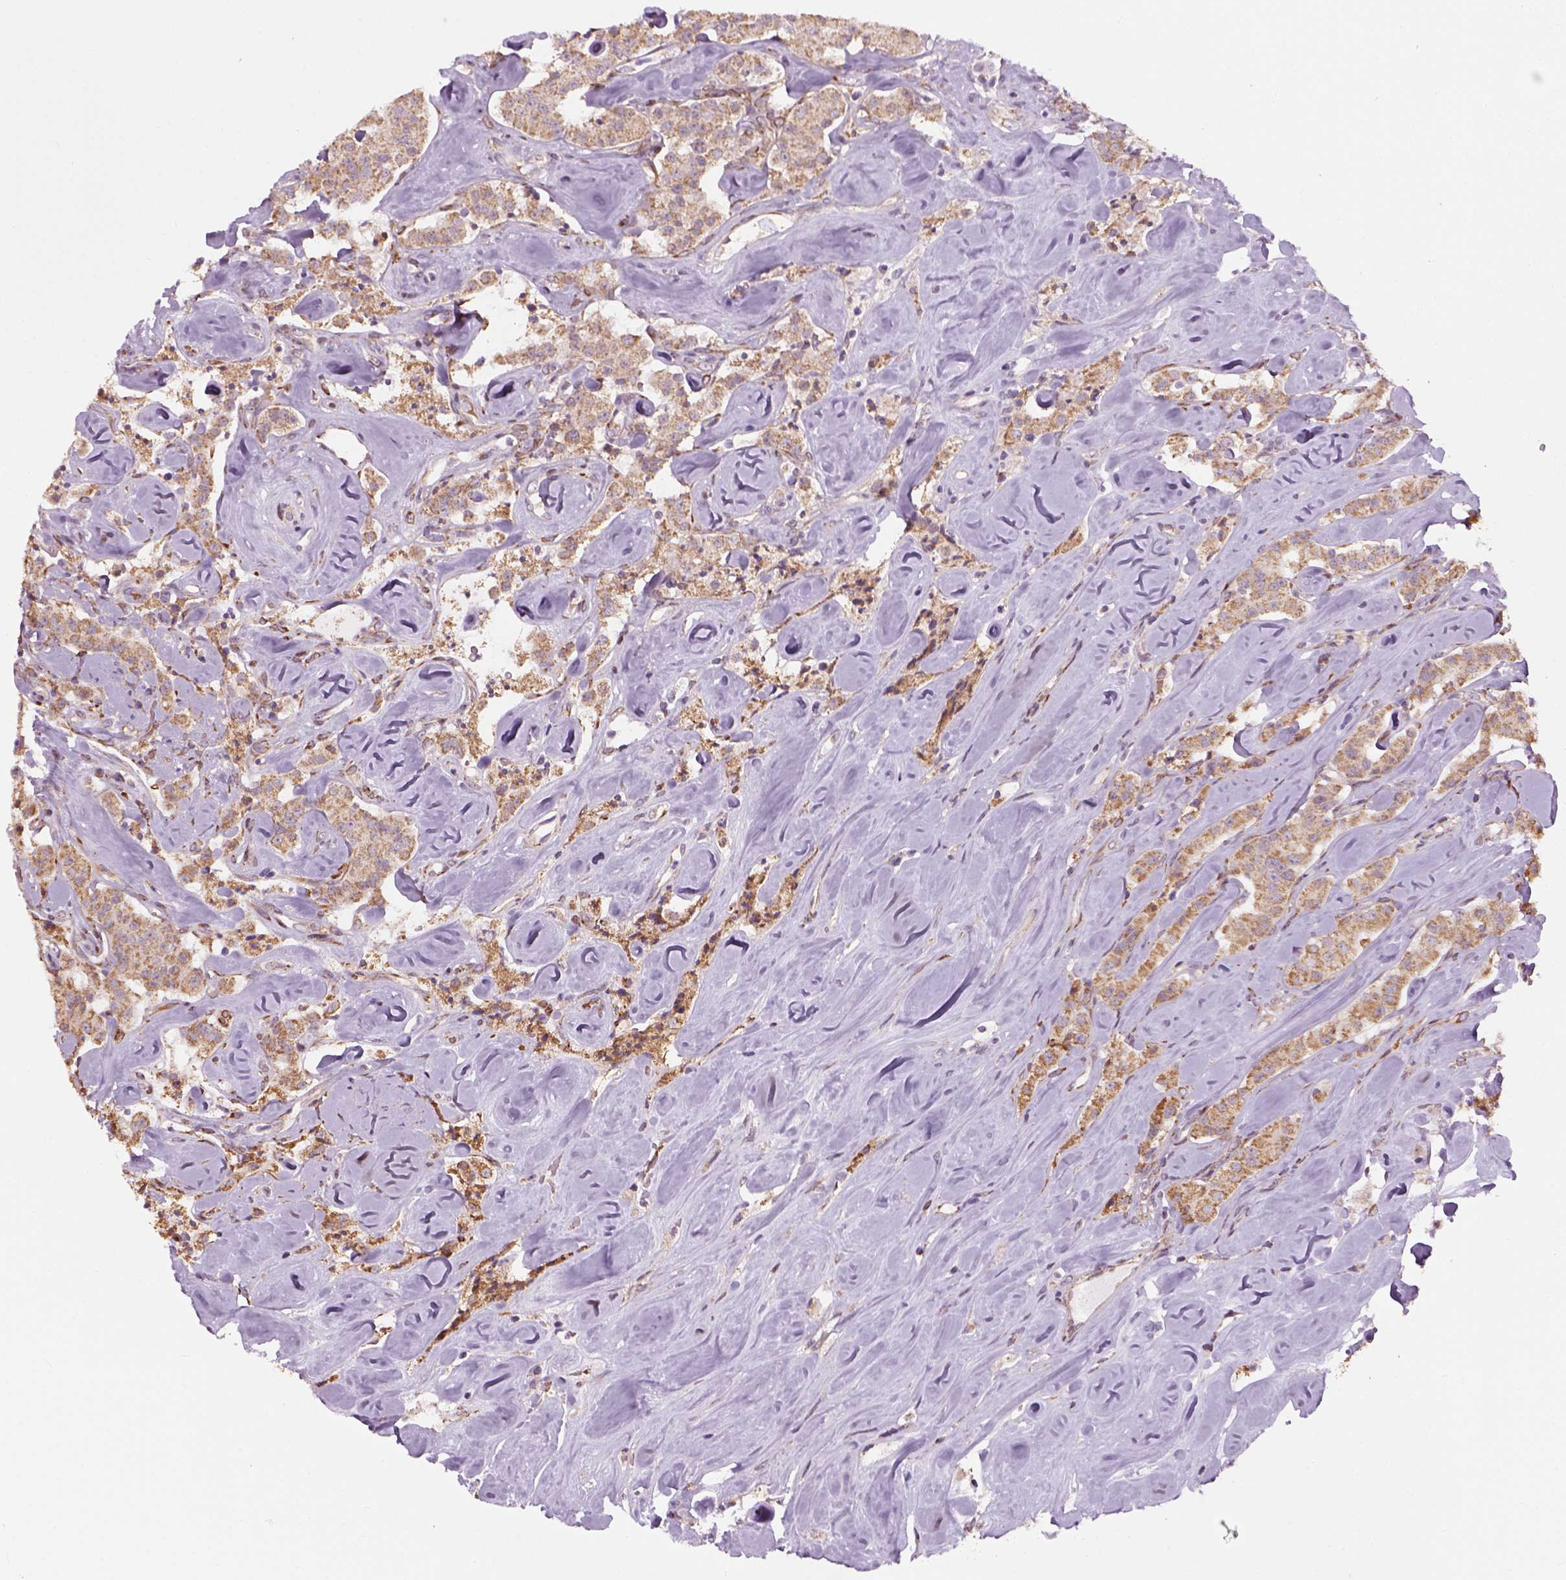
{"staining": {"intensity": "moderate", "quantity": ">75%", "location": "cytoplasmic/membranous"}, "tissue": "carcinoid", "cell_type": "Tumor cells", "image_type": "cancer", "snomed": [{"axis": "morphology", "description": "Carcinoid, malignant, NOS"}, {"axis": "topography", "description": "Pancreas"}], "caption": "This is an image of immunohistochemistry (IHC) staining of malignant carcinoid, which shows moderate expression in the cytoplasmic/membranous of tumor cells.", "gene": "XK", "patient": {"sex": "male", "age": 41}}